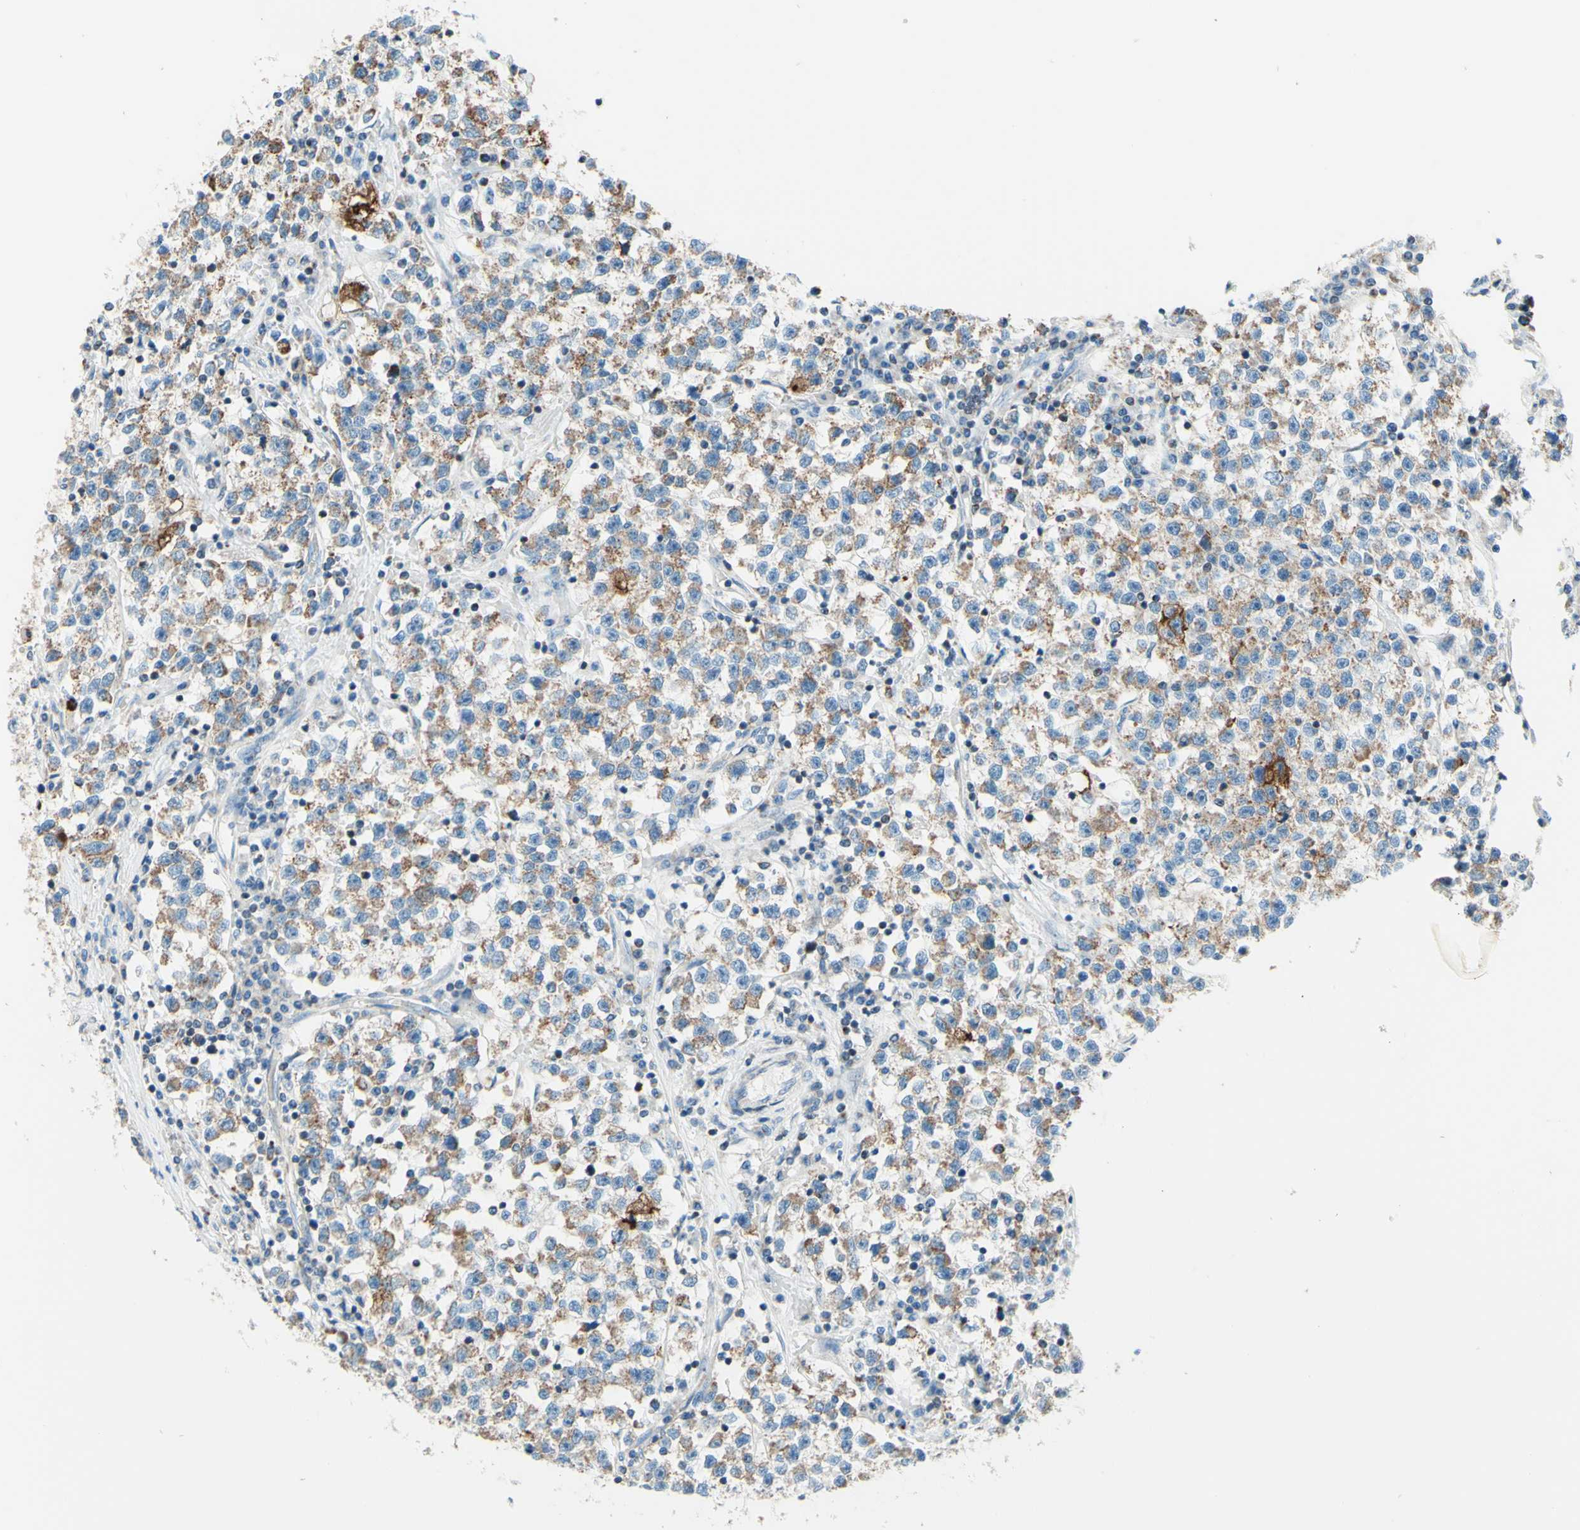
{"staining": {"intensity": "weak", "quantity": ">75%", "location": "cytoplasmic/membranous"}, "tissue": "testis cancer", "cell_type": "Tumor cells", "image_type": "cancer", "snomed": [{"axis": "morphology", "description": "Seminoma, NOS"}, {"axis": "topography", "description": "Testis"}], "caption": "Tumor cells demonstrate low levels of weak cytoplasmic/membranous staining in approximately >75% of cells in testis cancer.", "gene": "CBX7", "patient": {"sex": "male", "age": 22}}